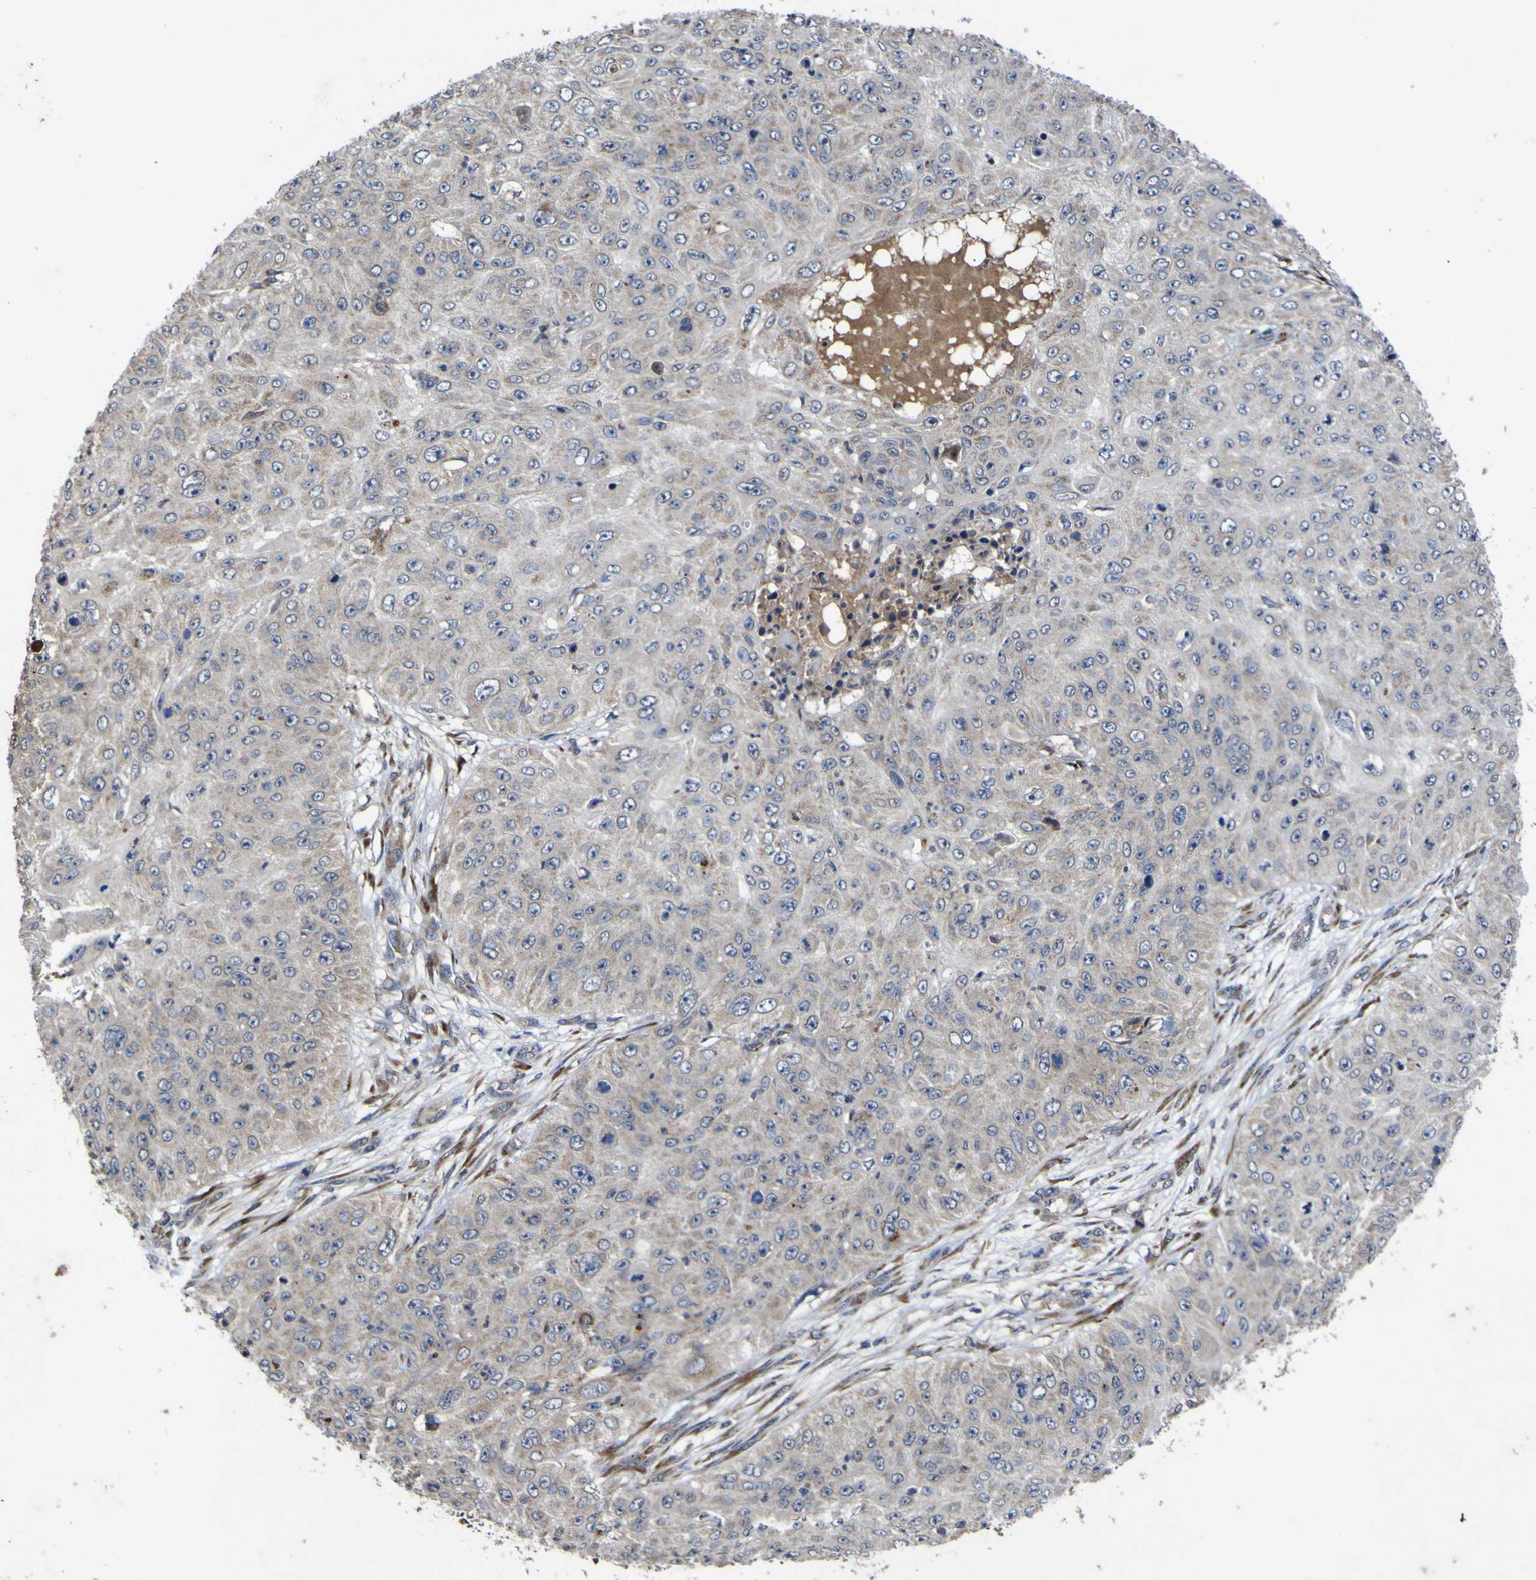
{"staining": {"intensity": "weak", "quantity": "<25%", "location": "cytoplasmic/membranous"}, "tissue": "skin cancer", "cell_type": "Tumor cells", "image_type": "cancer", "snomed": [{"axis": "morphology", "description": "Squamous cell carcinoma, NOS"}, {"axis": "topography", "description": "Skin"}], "caption": "The IHC image has no significant expression in tumor cells of skin squamous cell carcinoma tissue. (DAB (3,3'-diaminobenzidine) immunohistochemistry (IHC) with hematoxylin counter stain).", "gene": "IRAK2", "patient": {"sex": "female", "age": 80}}